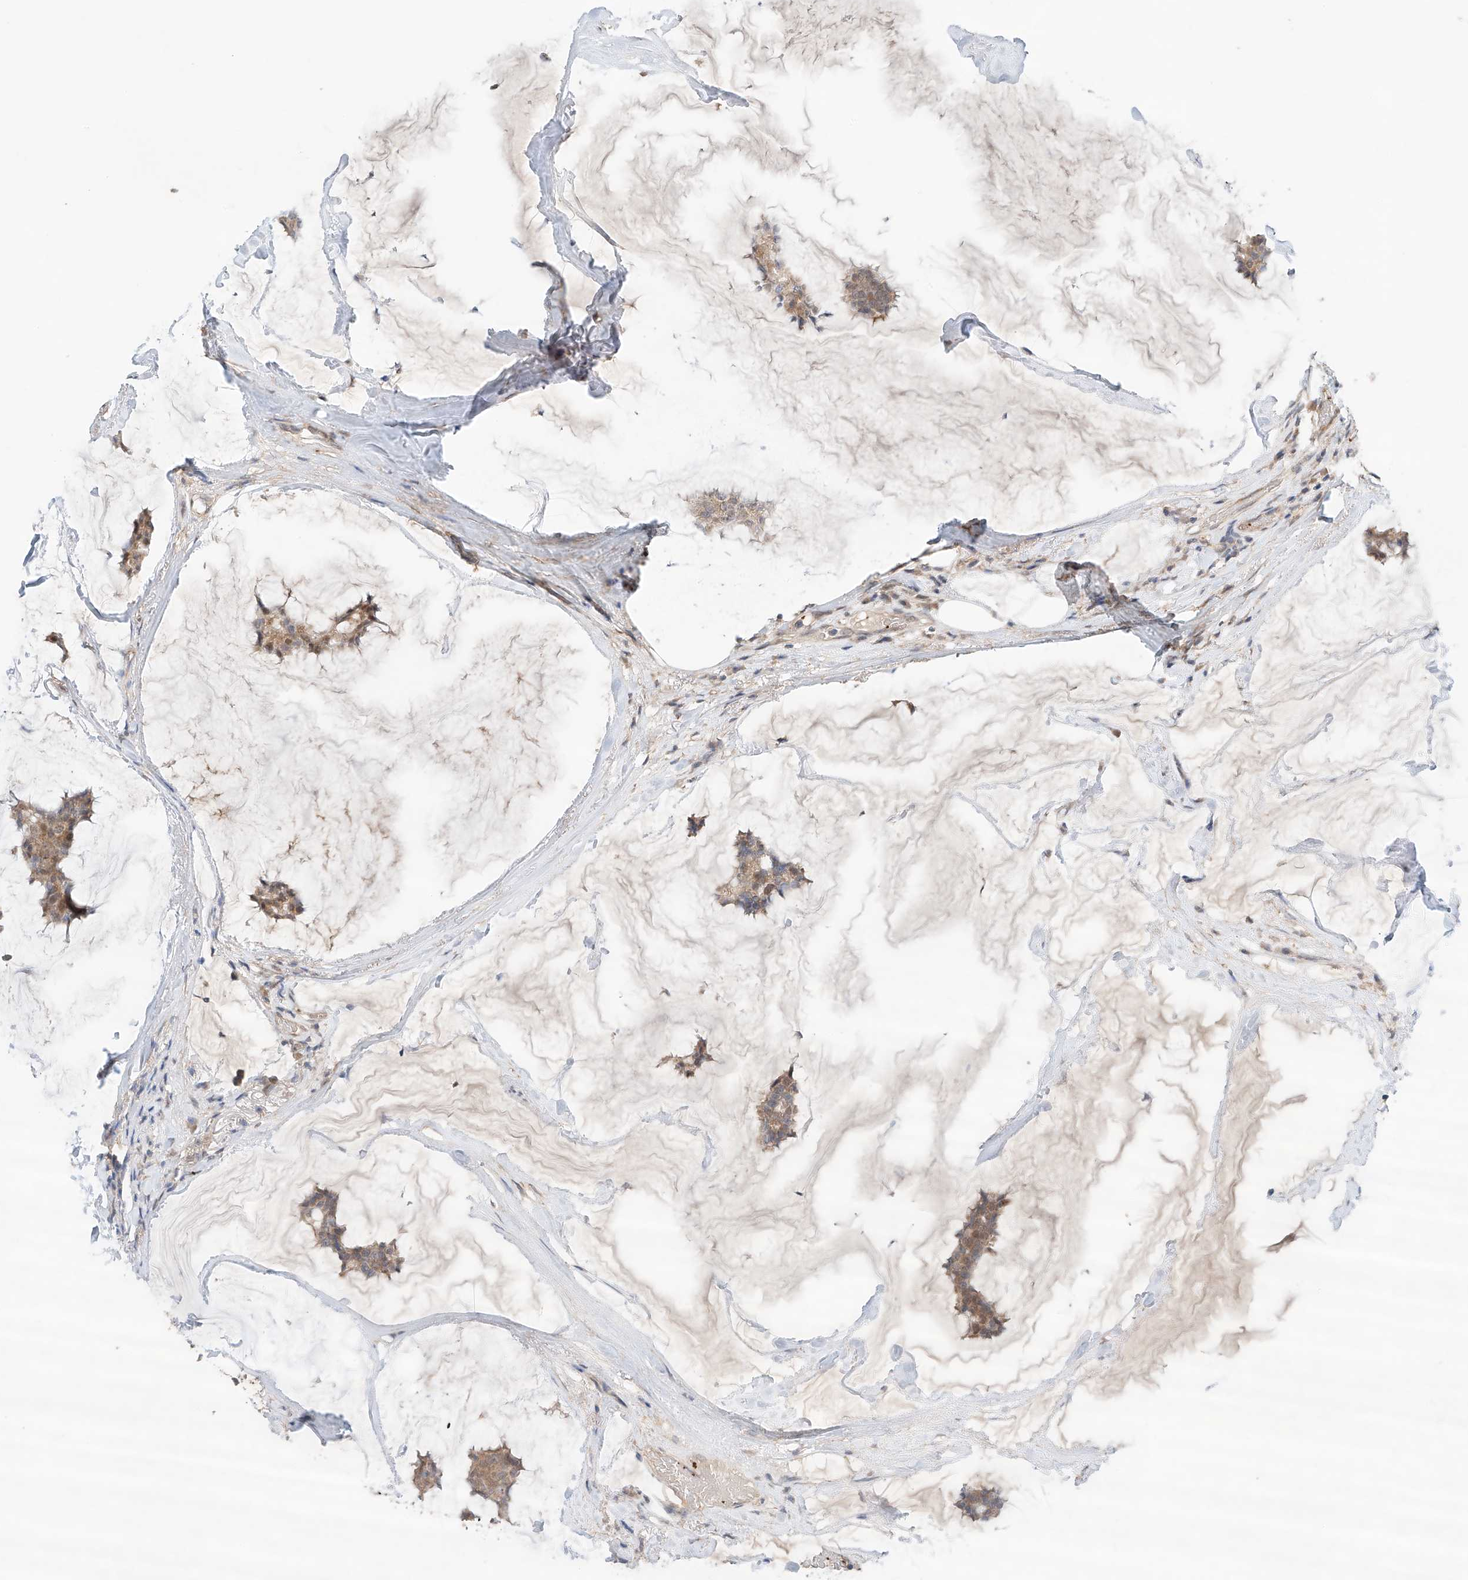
{"staining": {"intensity": "weak", "quantity": ">75%", "location": "cytoplasmic/membranous,nuclear"}, "tissue": "breast cancer", "cell_type": "Tumor cells", "image_type": "cancer", "snomed": [{"axis": "morphology", "description": "Duct carcinoma"}, {"axis": "topography", "description": "Breast"}], "caption": "Breast intraductal carcinoma stained with DAB (3,3'-diaminobenzidine) immunohistochemistry demonstrates low levels of weak cytoplasmic/membranous and nuclear staining in approximately >75% of tumor cells.", "gene": "ZFHX2", "patient": {"sex": "female", "age": 93}}